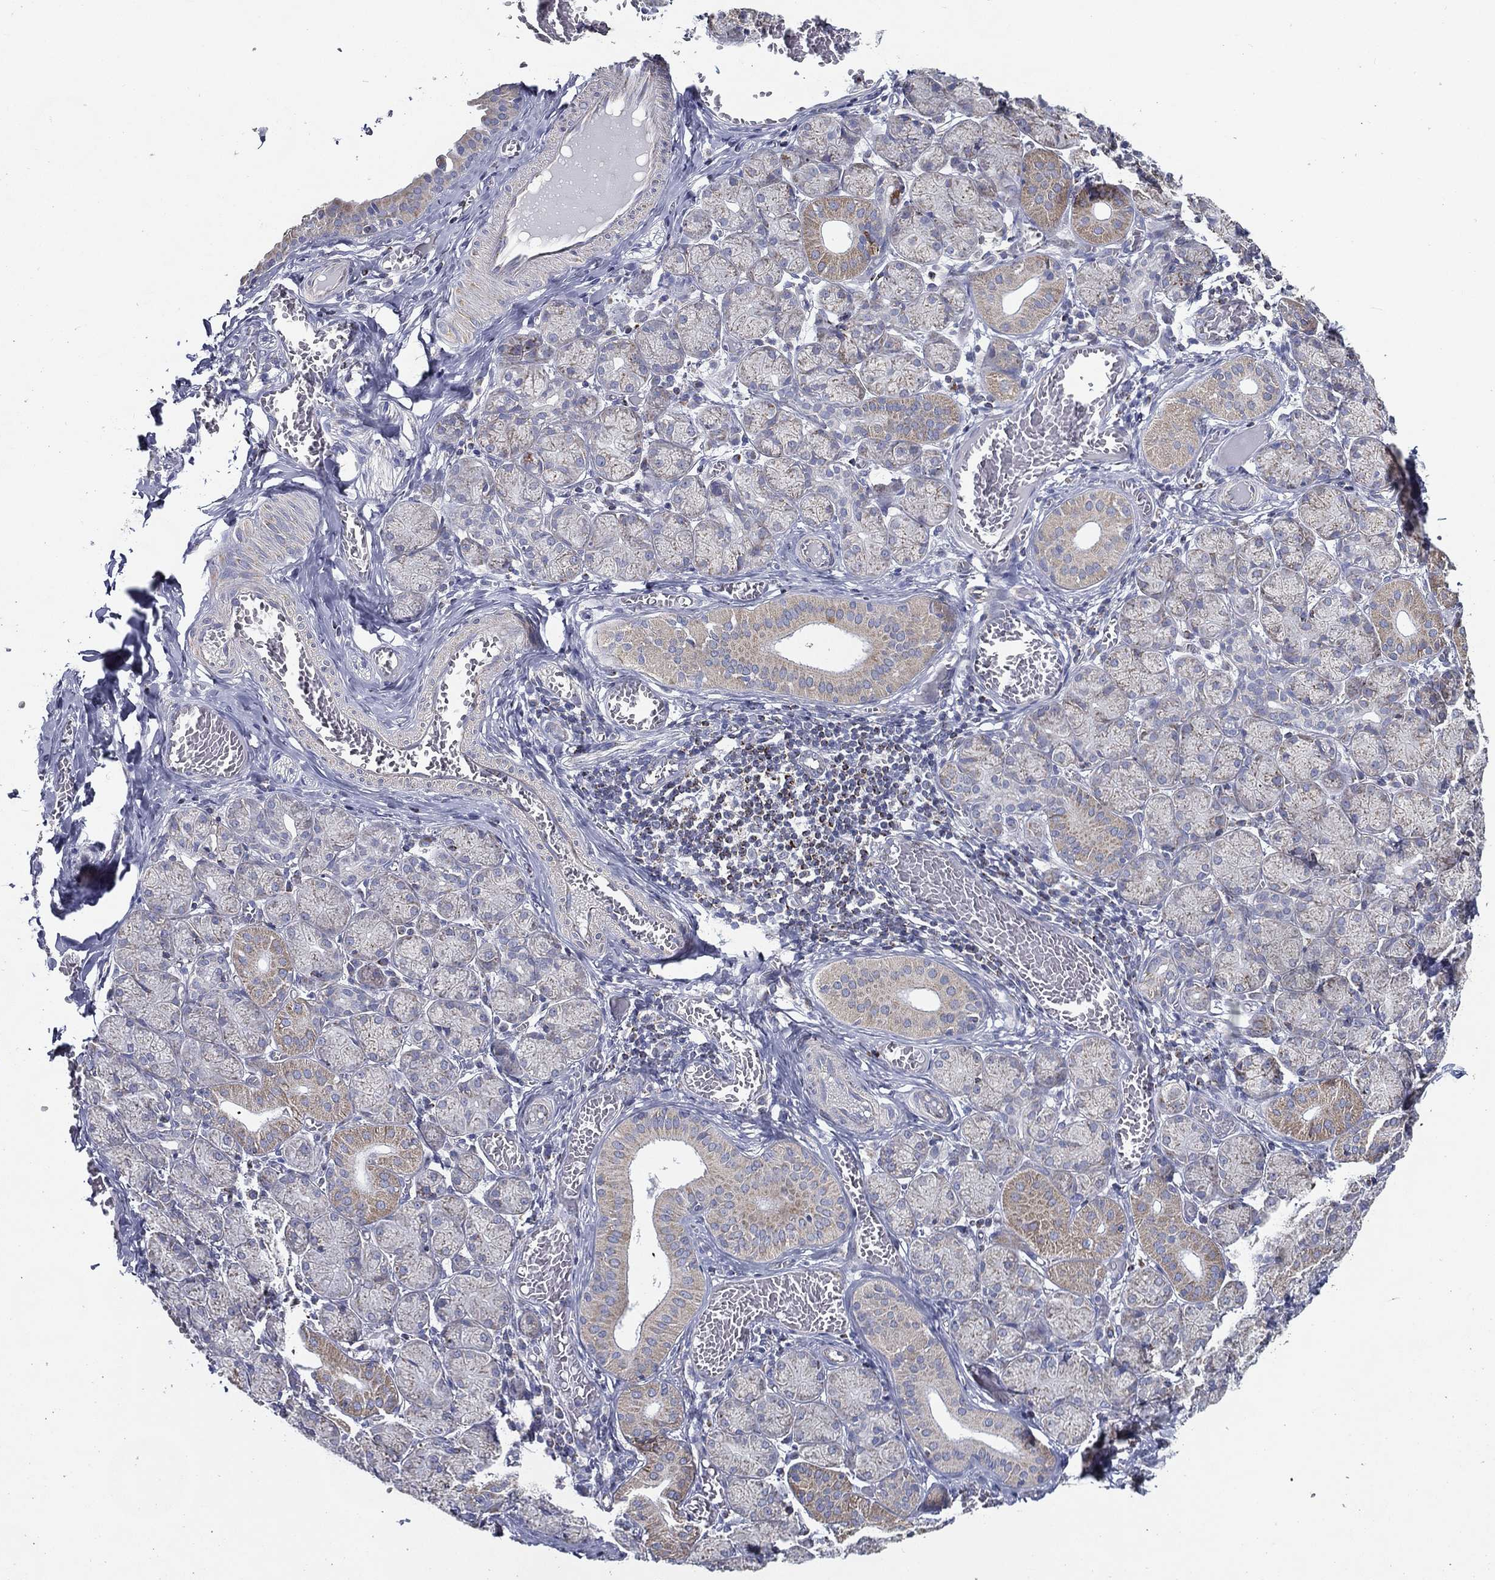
{"staining": {"intensity": "moderate", "quantity": "<25%", "location": "cytoplasmic/membranous"}, "tissue": "salivary gland", "cell_type": "Glandular cells", "image_type": "normal", "snomed": [{"axis": "morphology", "description": "Normal tissue, NOS"}, {"axis": "topography", "description": "Salivary gland"}, {"axis": "topography", "description": "Peripheral nerve tissue"}], "caption": "Unremarkable salivary gland demonstrates moderate cytoplasmic/membranous staining in approximately <25% of glandular cells (Brightfield microscopy of DAB IHC at high magnification)..", "gene": "SFXN1", "patient": {"sex": "female", "age": 24}}